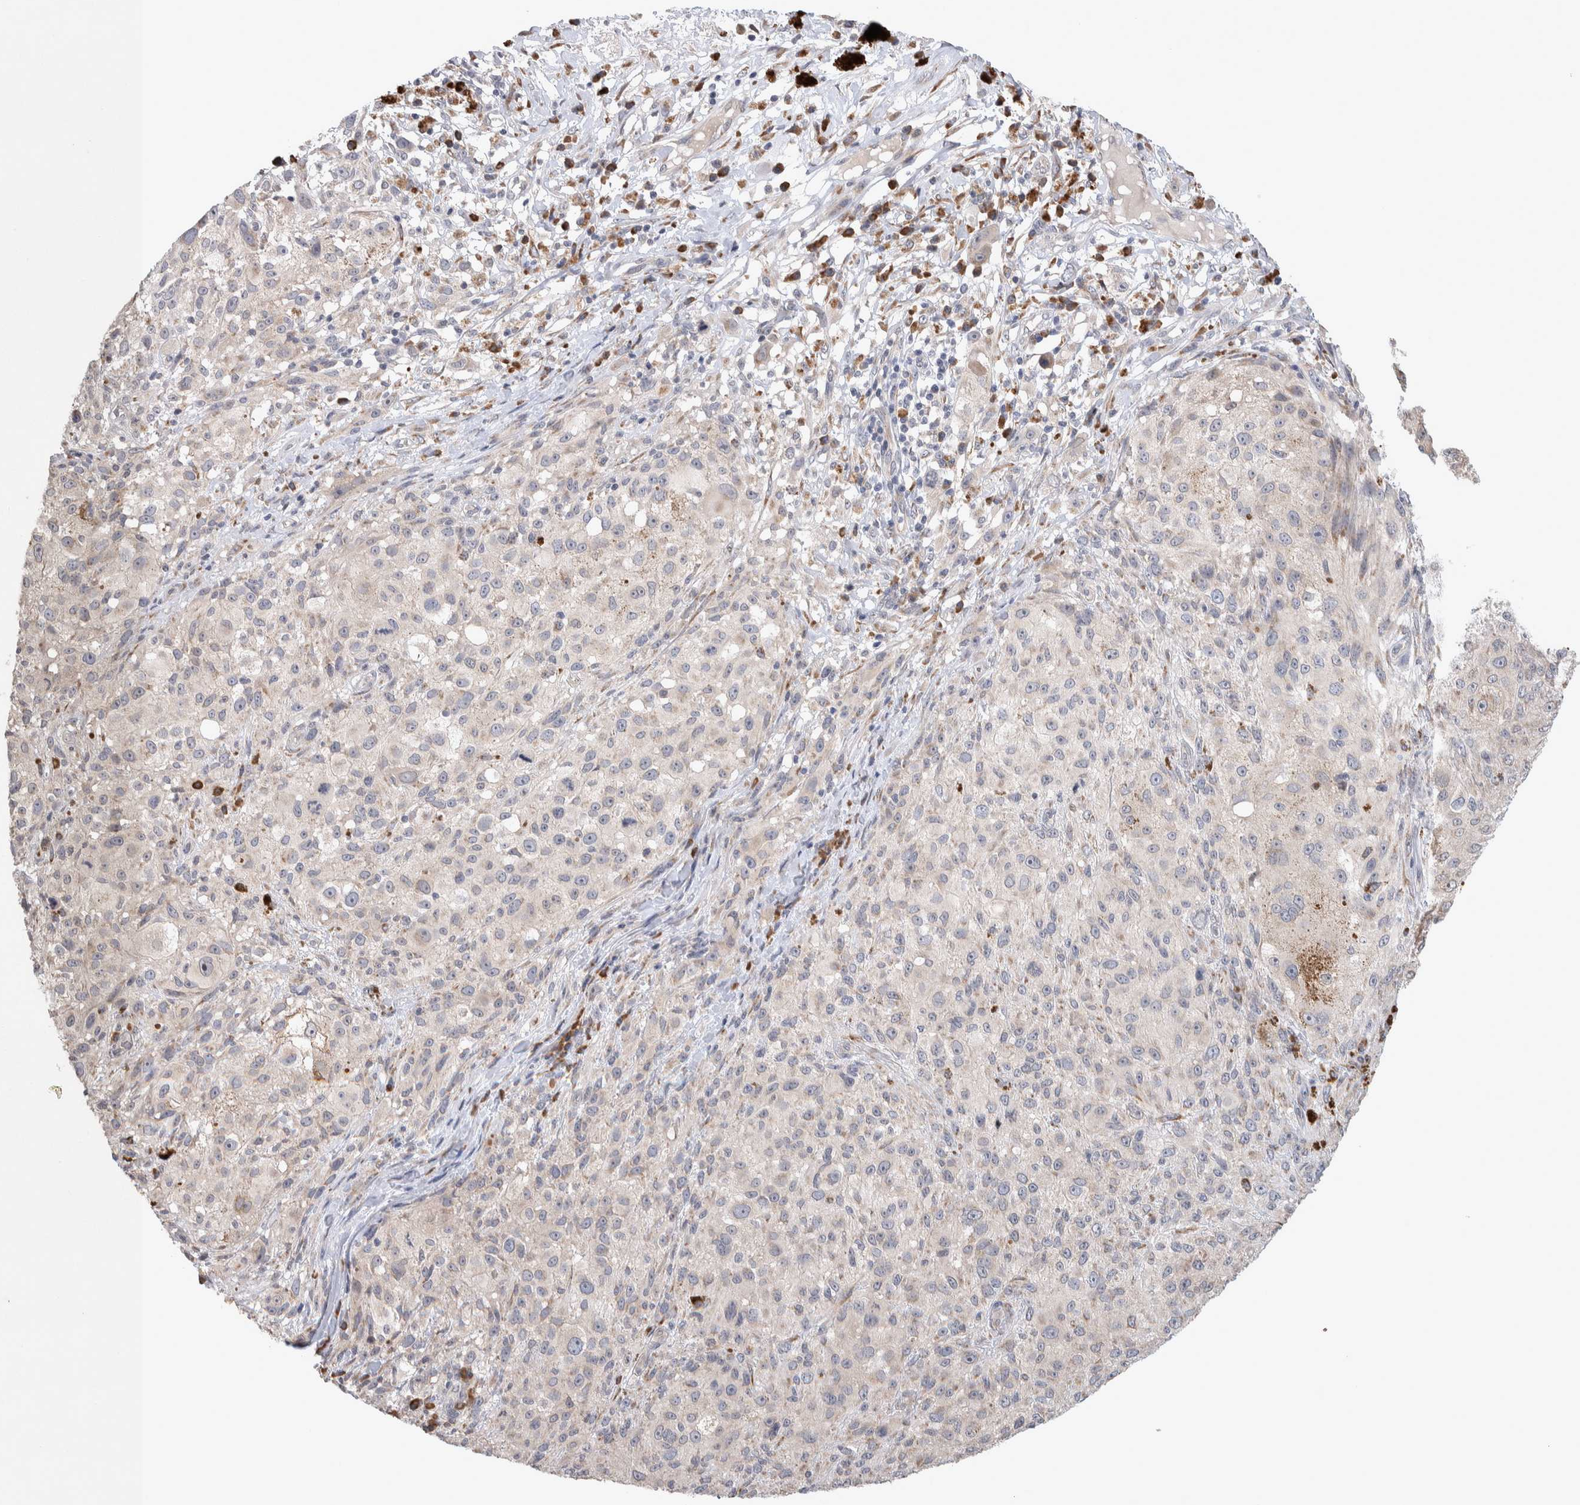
{"staining": {"intensity": "negative", "quantity": "none", "location": "none"}, "tissue": "melanoma", "cell_type": "Tumor cells", "image_type": "cancer", "snomed": [{"axis": "morphology", "description": "Malignant melanoma, NOS"}, {"axis": "topography", "description": "Skin"}], "caption": "An image of human malignant melanoma is negative for staining in tumor cells. (DAB immunohistochemistry with hematoxylin counter stain).", "gene": "CUL2", "patient": {"sex": "female", "age": 55}}